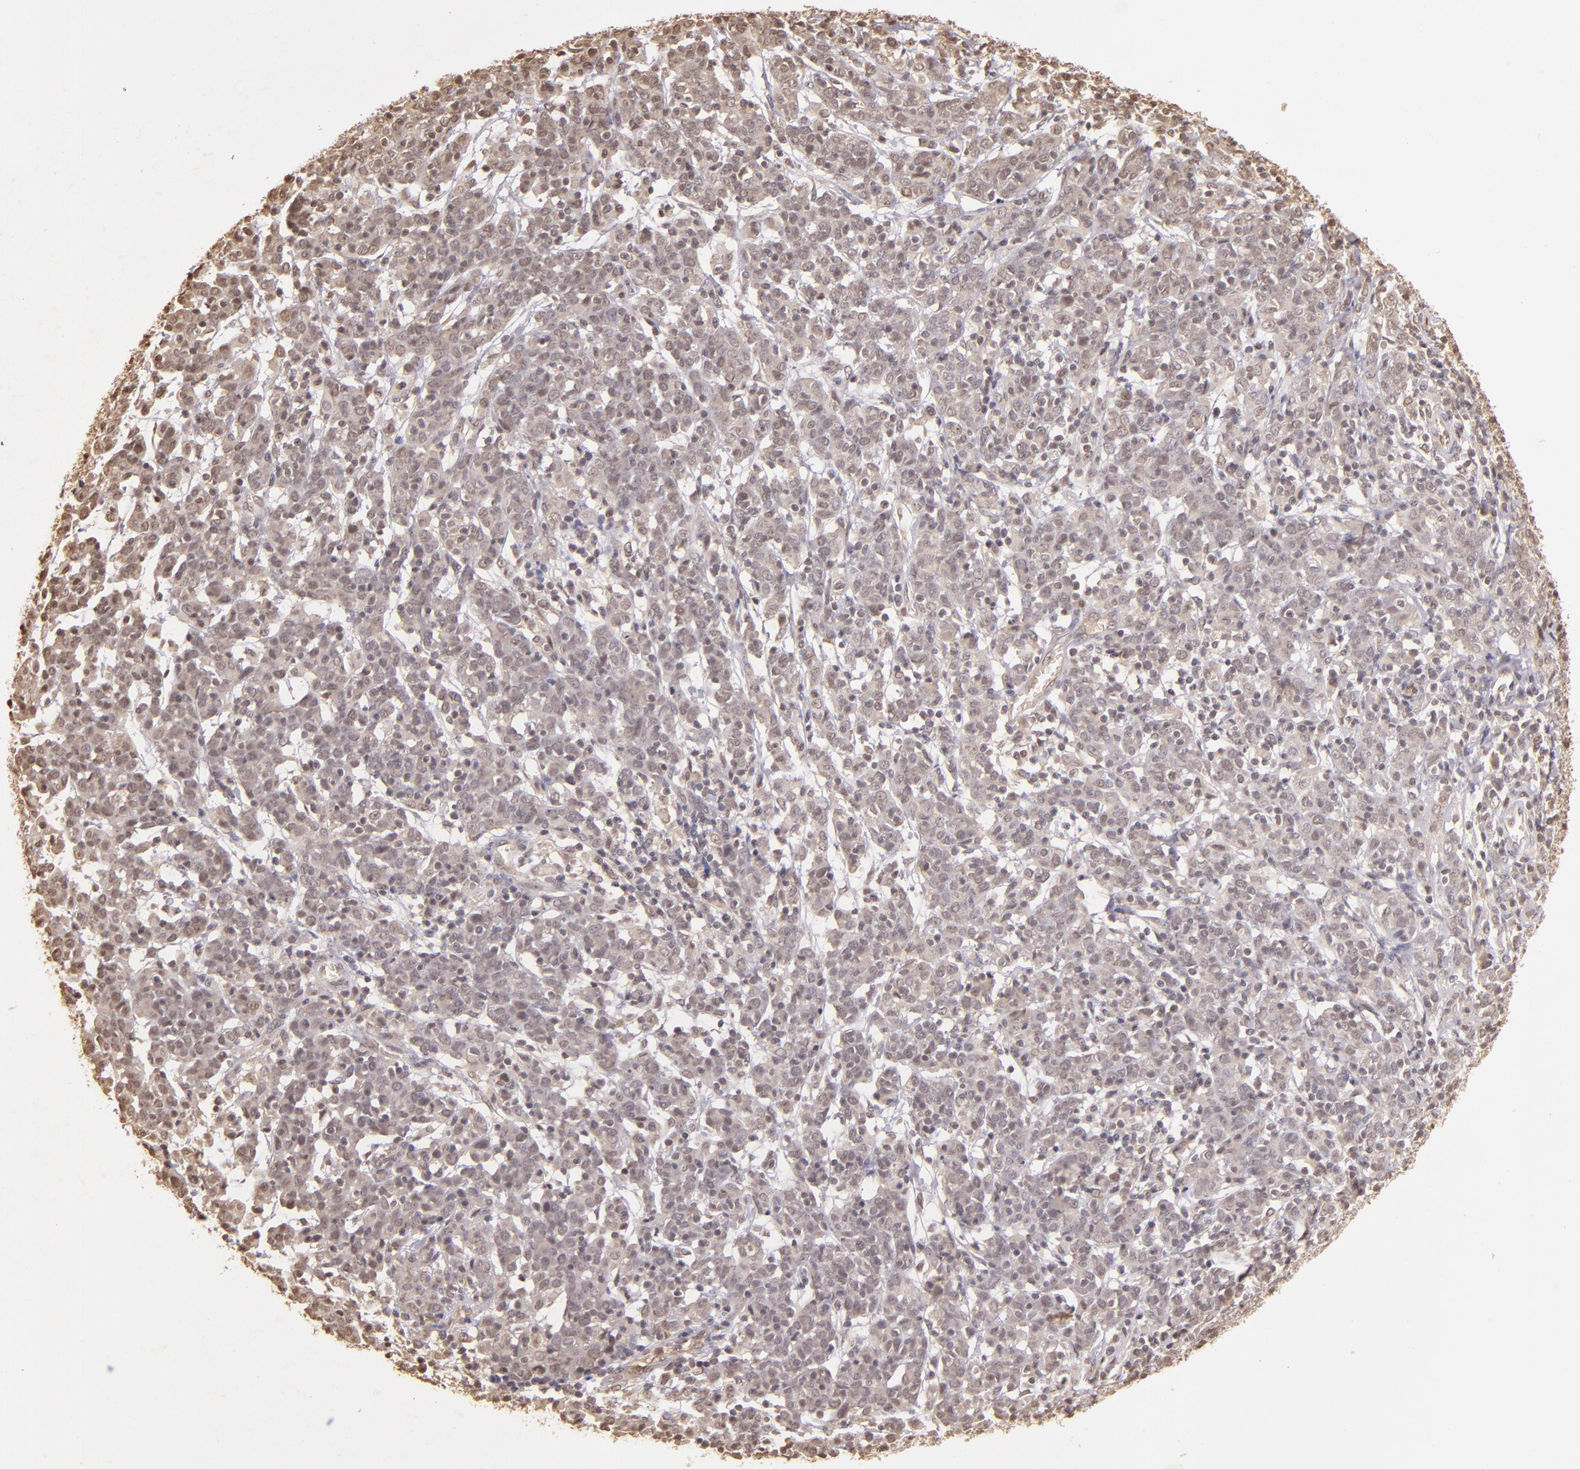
{"staining": {"intensity": "weak", "quantity": ">75%", "location": "cytoplasmic/membranous,nuclear"}, "tissue": "cervical cancer", "cell_type": "Tumor cells", "image_type": "cancer", "snomed": [{"axis": "morphology", "description": "Normal tissue, NOS"}, {"axis": "morphology", "description": "Squamous cell carcinoma, NOS"}, {"axis": "topography", "description": "Cervix"}], "caption": "Immunohistochemistry image of squamous cell carcinoma (cervical) stained for a protein (brown), which demonstrates low levels of weak cytoplasmic/membranous and nuclear staining in approximately >75% of tumor cells.", "gene": "CUL1", "patient": {"sex": "female", "age": 67}}